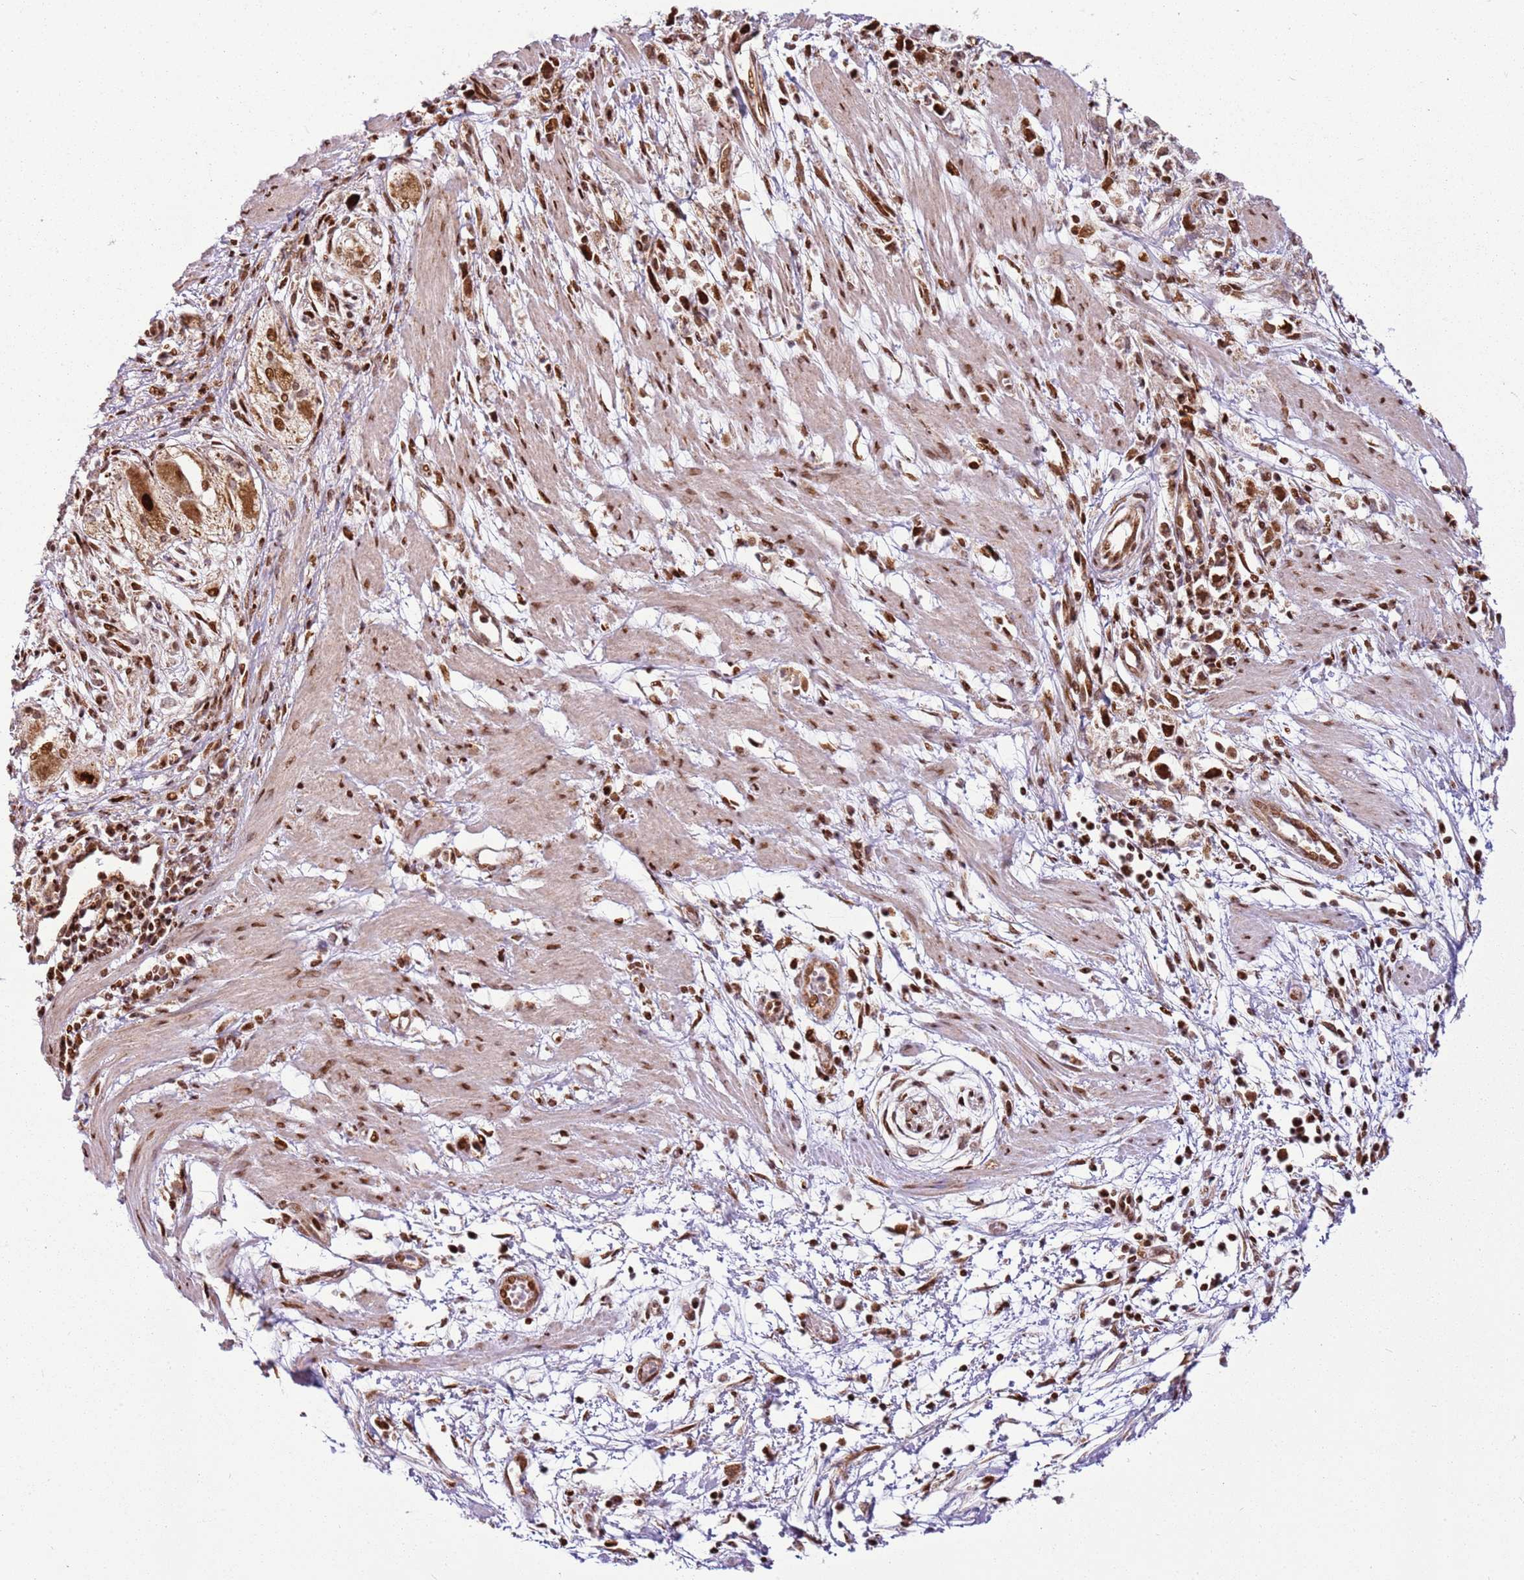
{"staining": {"intensity": "strong", "quantity": ">75%", "location": "cytoplasmic/membranous,nuclear"}, "tissue": "stomach cancer", "cell_type": "Tumor cells", "image_type": "cancer", "snomed": [{"axis": "morphology", "description": "Adenocarcinoma, NOS"}, {"axis": "topography", "description": "Stomach"}], "caption": "DAB immunohistochemical staining of human stomach cancer (adenocarcinoma) shows strong cytoplasmic/membranous and nuclear protein positivity in about >75% of tumor cells.", "gene": "PCTP", "patient": {"sex": "female", "age": 59}}